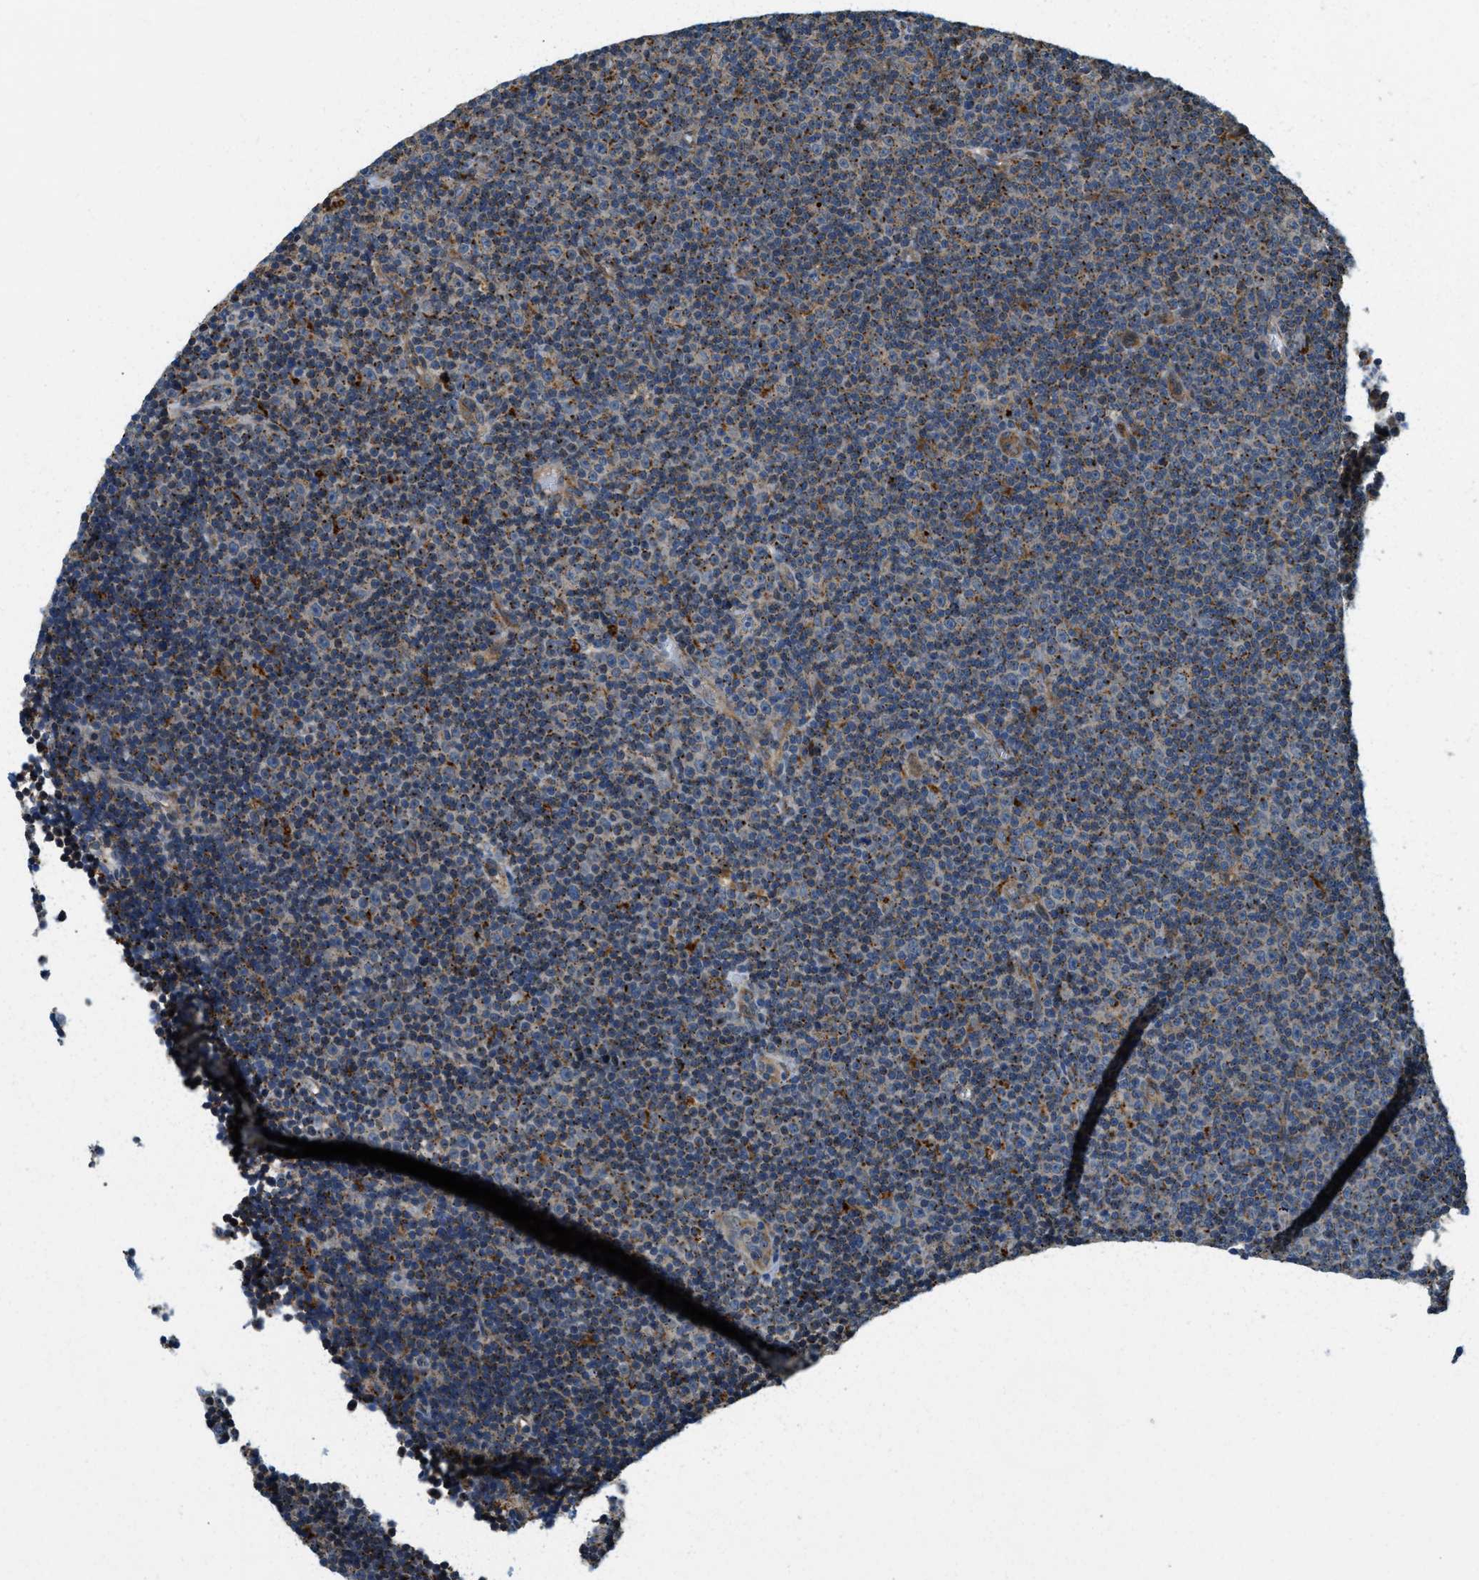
{"staining": {"intensity": "weak", "quantity": "25%-75%", "location": "cytoplasmic/membranous"}, "tissue": "lymphoma", "cell_type": "Tumor cells", "image_type": "cancer", "snomed": [{"axis": "morphology", "description": "Malignant lymphoma, non-Hodgkin's type, Low grade"}, {"axis": "topography", "description": "Lymph node"}], "caption": "Immunohistochemistry (IHC) of malignant lymphoma, non-Hodgkin's type (low-grade) demonstrates low levels of weak cytoplasmic/membranous expression in about 25%-75% of tumor cells.", "gene": "STARD3NL", "patient": {"sex": "female", "age": 67}}